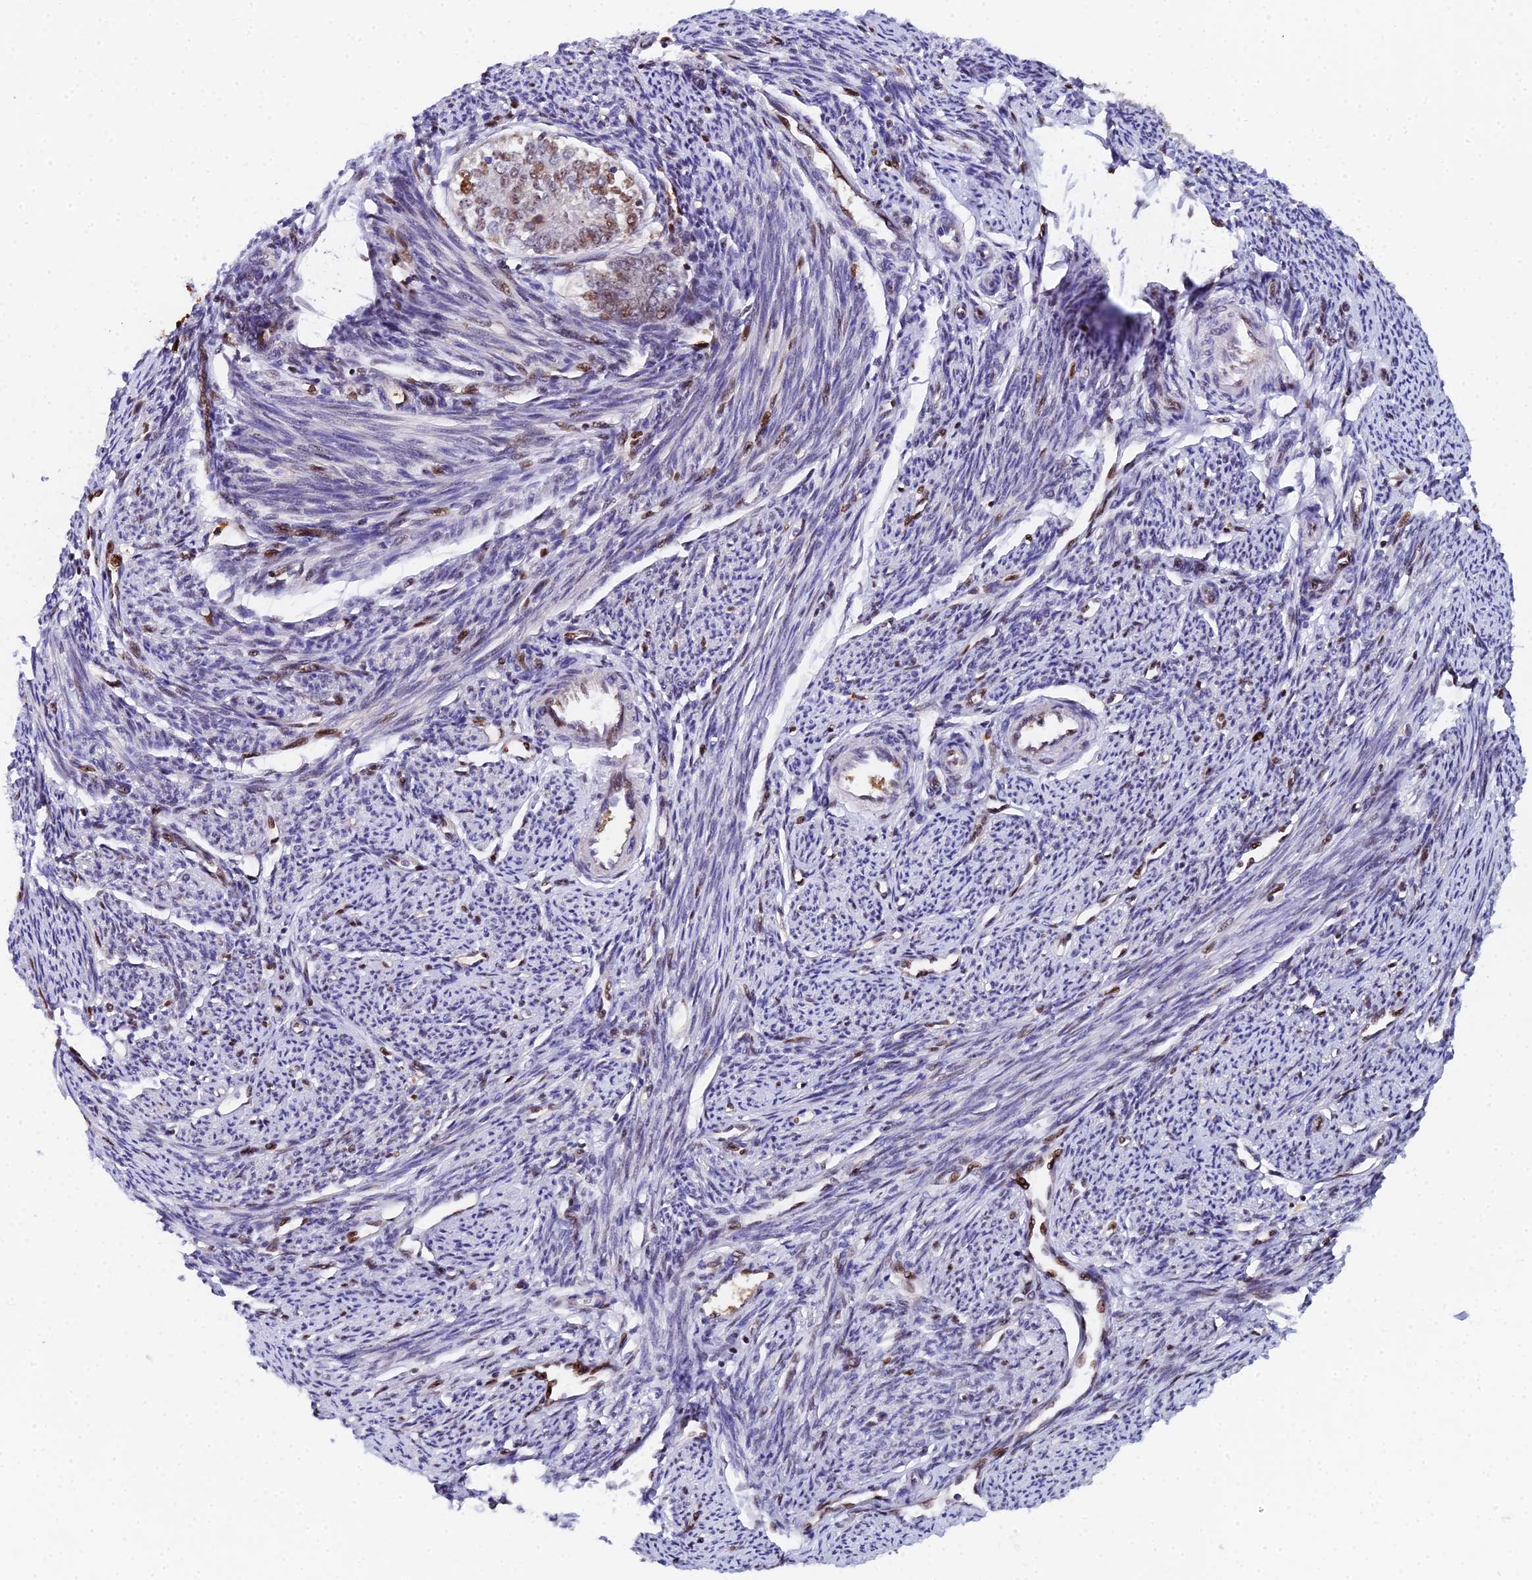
{"staining": {"intensity": "moderate", "quantity": "25%-75%", "location": "nuclear"}, "tissue": "smooth muscle", "cell_type": "Smooth muscle cells", "image_type": "normal", "snomed": [{"axis": "morphology", "description": "Normal tissue, NOS"}, {"axis": "topography", "description": "Smooth muscle"}, {"axis": "topography", "description": "Uterus"}], "caption": "Normal smooth muscle shows moderate nuclear positivity in about 25%-75% of smooth muscle cells.", "gene": "TIFA", "patient": {"sex": "female", "age": 59}}